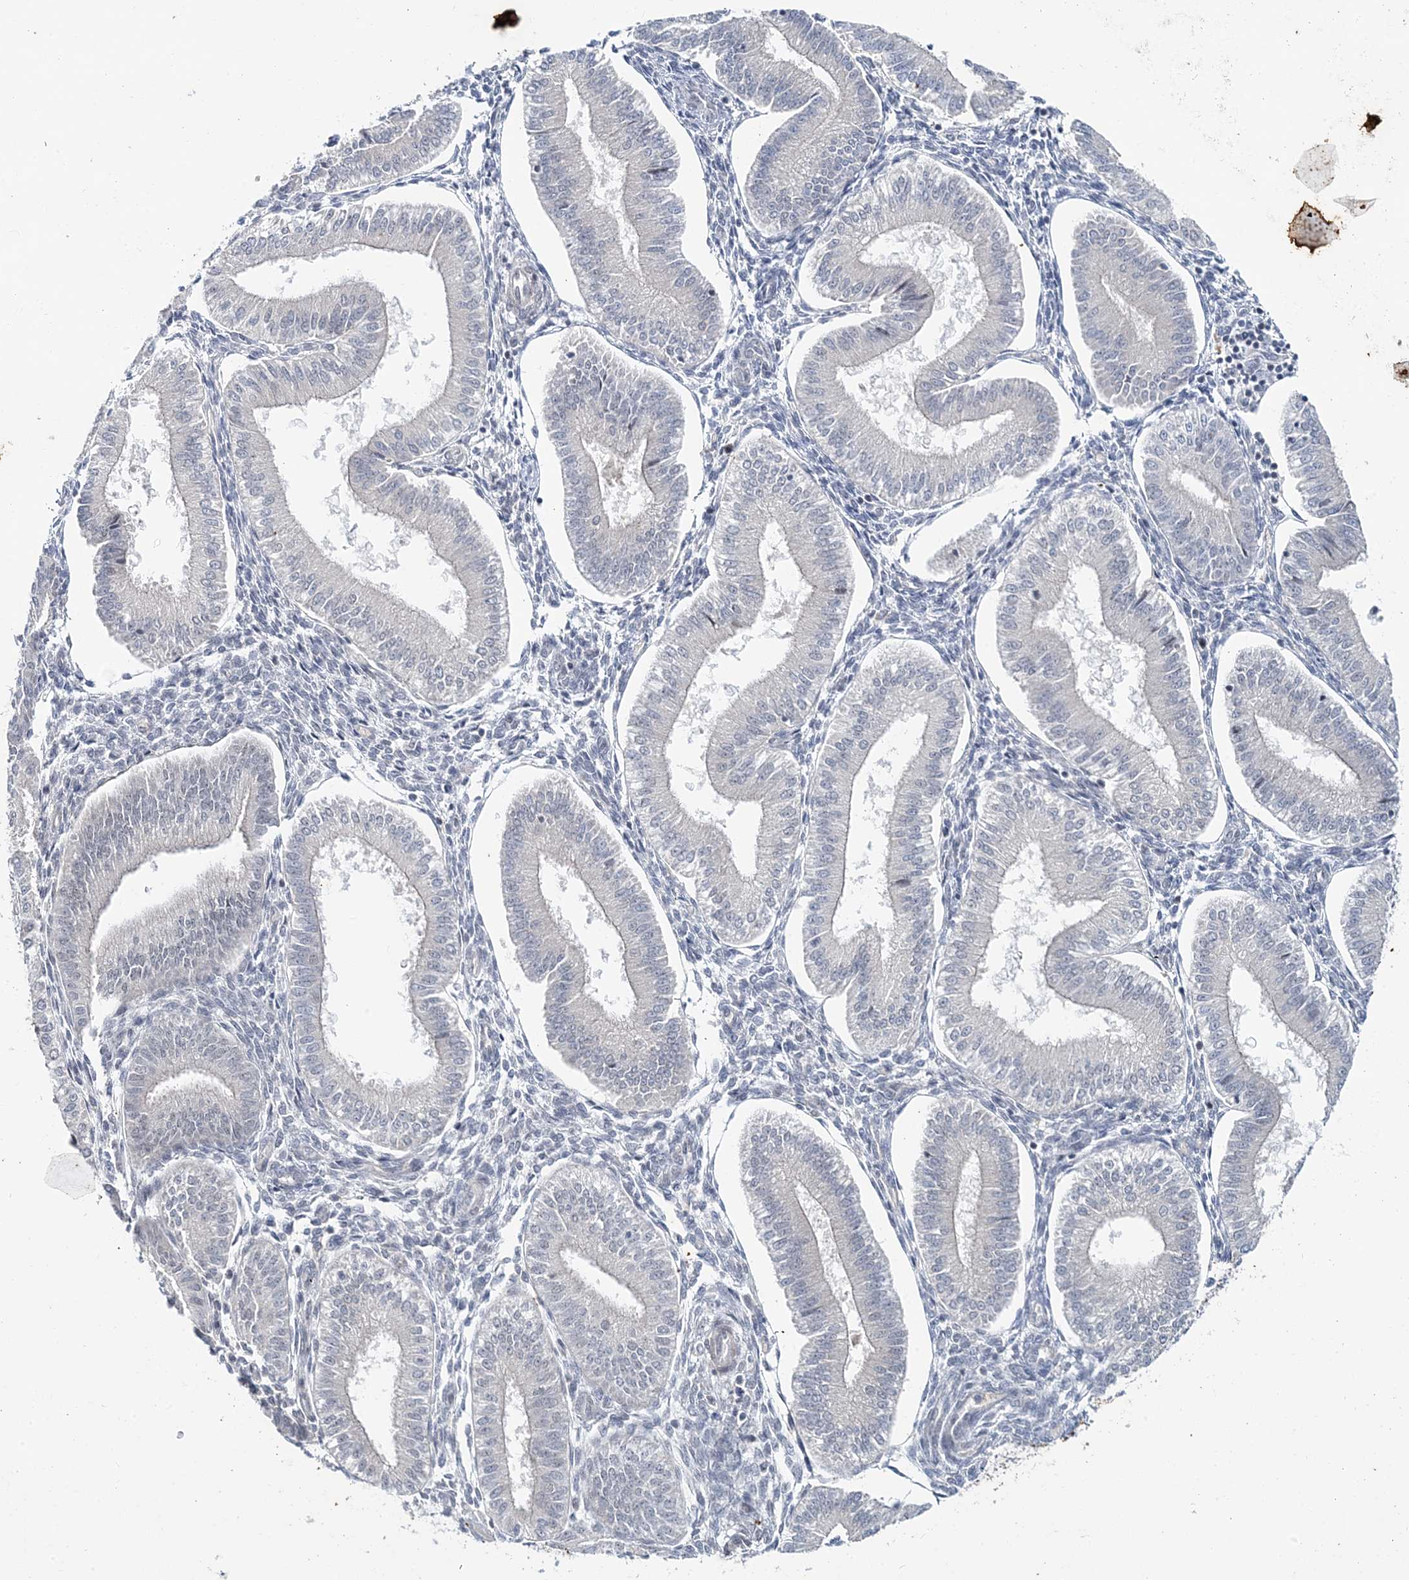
{"staining": {"intensity": "negative", "quantity": "none", "location": "none"}, "tissue": "endometrium", "cell_type": "Cells in endometrial stroma", "image_type": "normal", "snomed": [{"axis": "morphology", "description": "Normal tissue, NOS"}, {"axis": "topography", "description": "Endometrium"}], "caption": "Immunohistochemical staining of benign human endometrium shows no significant positivity in cells in endometrial stroma.", "gene": "LEXM", "patient": {"sex": "female", "age": 39}}